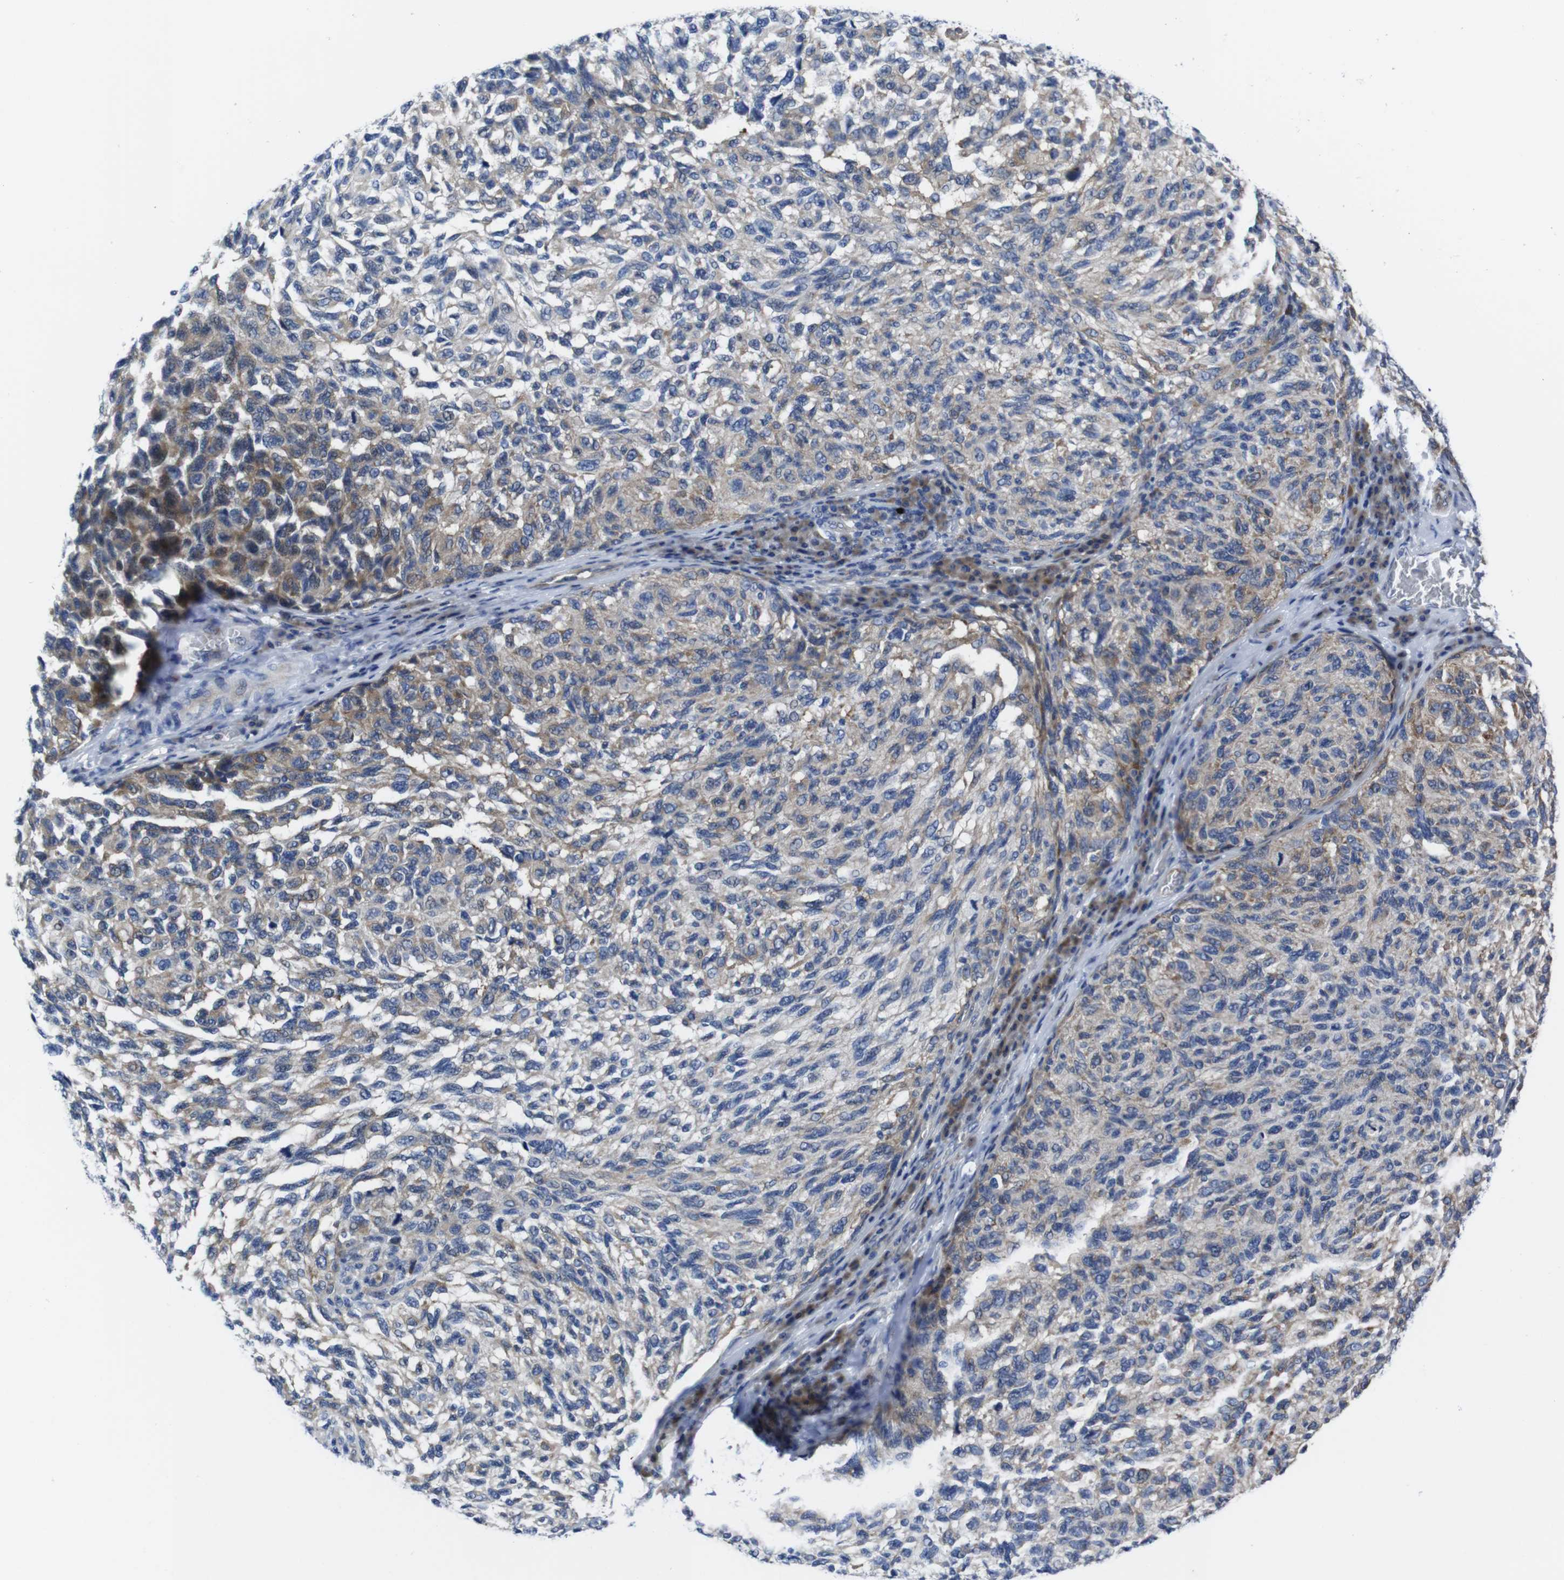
{"staining": {"intensity": "moderate", "quantity": "25%-75%", "location": "cytoplasmic/membranous"}, "tissue": "melanoma", "cell_type": "Tumor cells", "image_type": "cancer", "snomed": [{"axis": "morphology", "description": "Malignant melanoma, NOS"}, {"axis": "topography", "description": "Skin"}], "caption": "Moderate cytoplasmic/membranous expression is identified in approximately 25%-75% of tumor cells in melanoma.", "gene": "EIF4A1", "patient": {"sex": "female", "age": 73}}